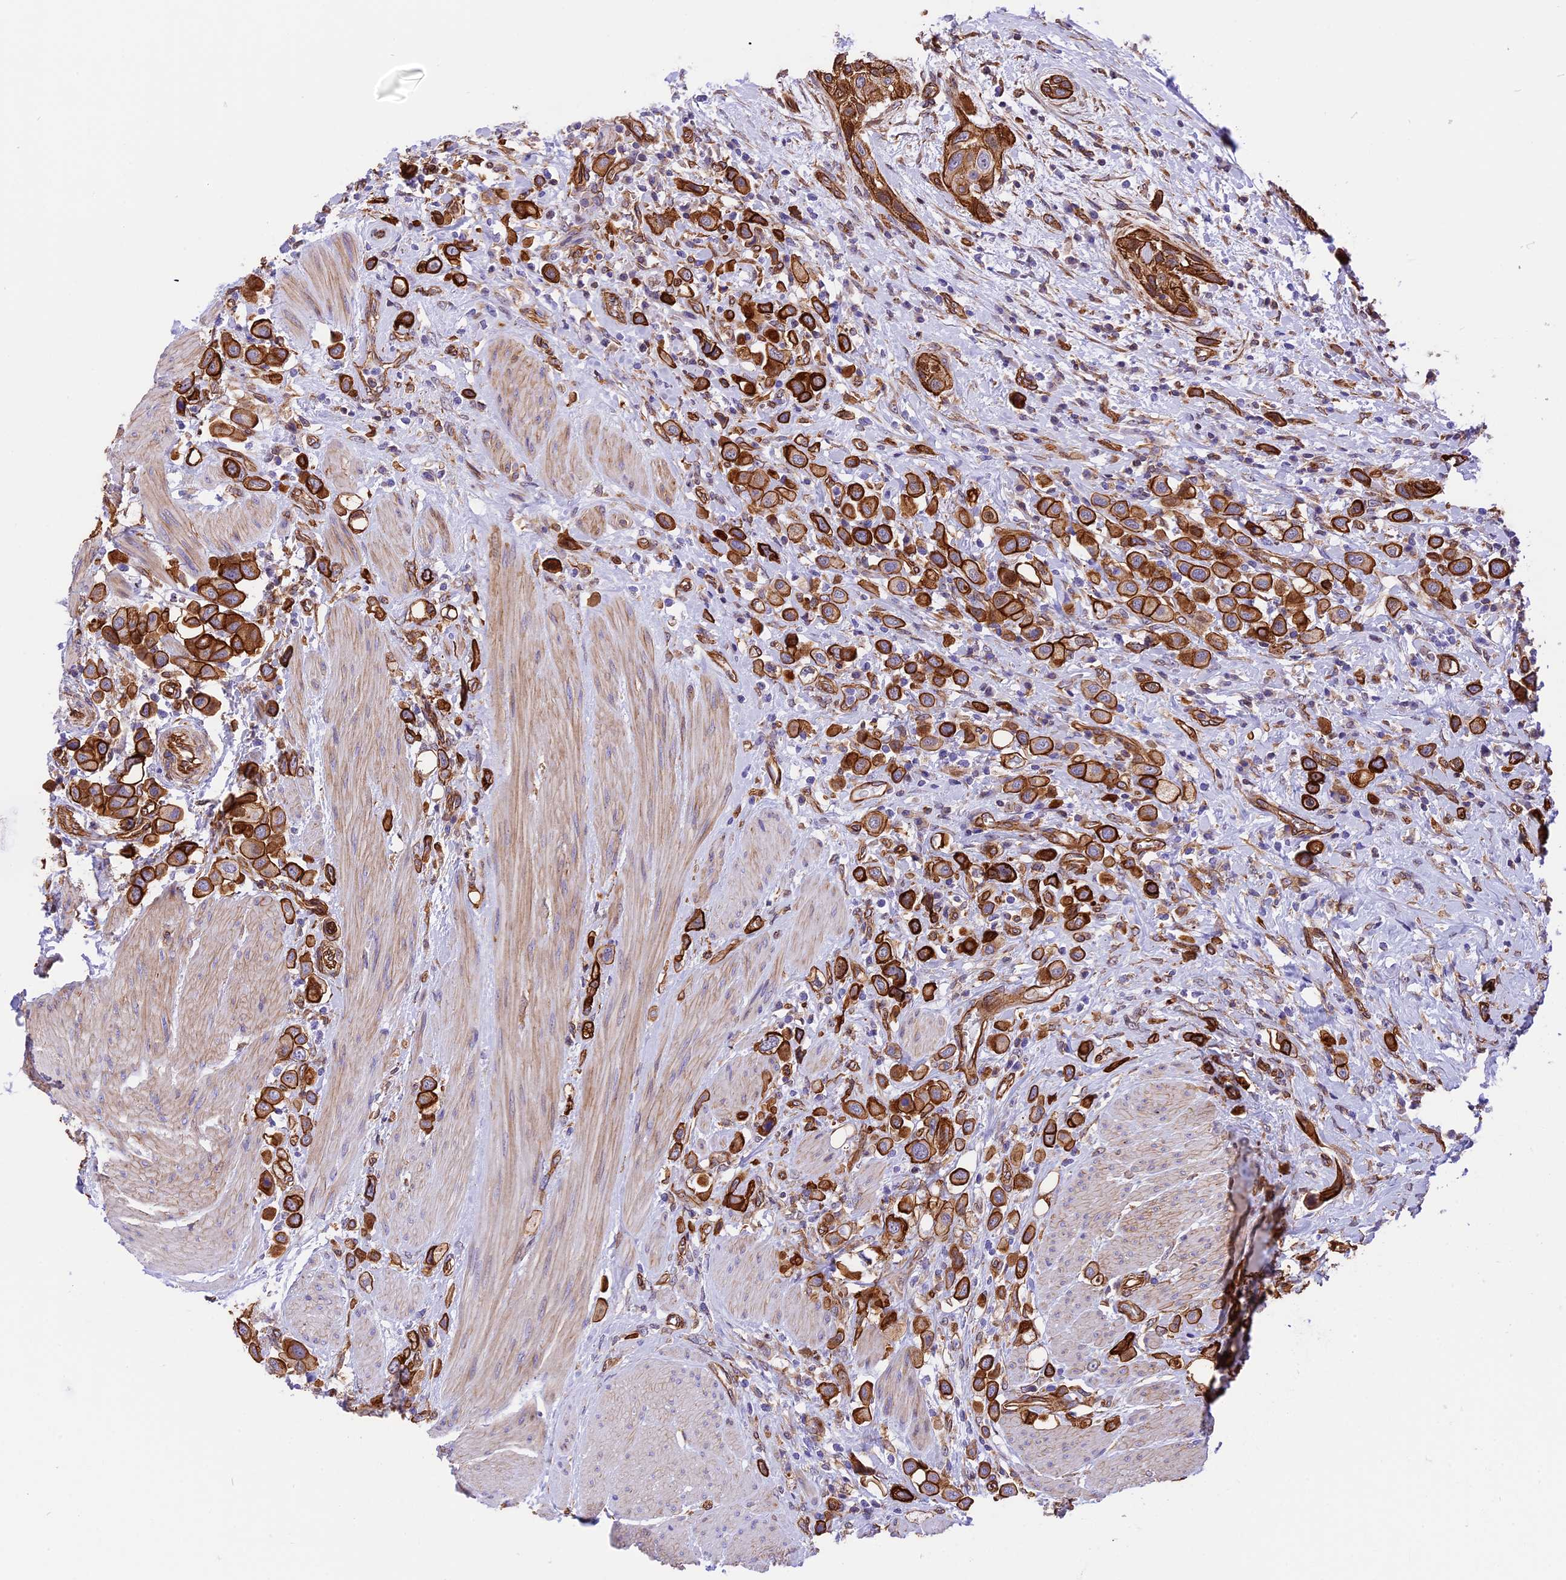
{"staining": {"intensity": "strong", "quantity": ">75%", "location": "cytoplasmic/membranous"}, "tissue": "urothelial cancer", "cell_type": "Tumor cells", "image_type": "cancer", "snomed": [{"axis": "morphology", "description": "Urothelial carcinoma, High grade"}, {"axis": "topography", "description": "Urinary bladder"}], "caption": "Immunohistochemistry micrograph of neoplastic tissue: human urothelial cancer stained using immunohistochemistry reveals high levels of strong protein expression localized specifically in the cytoplasmic/membranous of tumor cells, appearing as a cytoplasmic/membranous brown color.", "gene": "R3HDM4", "patient": {"sex": "male", "age": 50}}